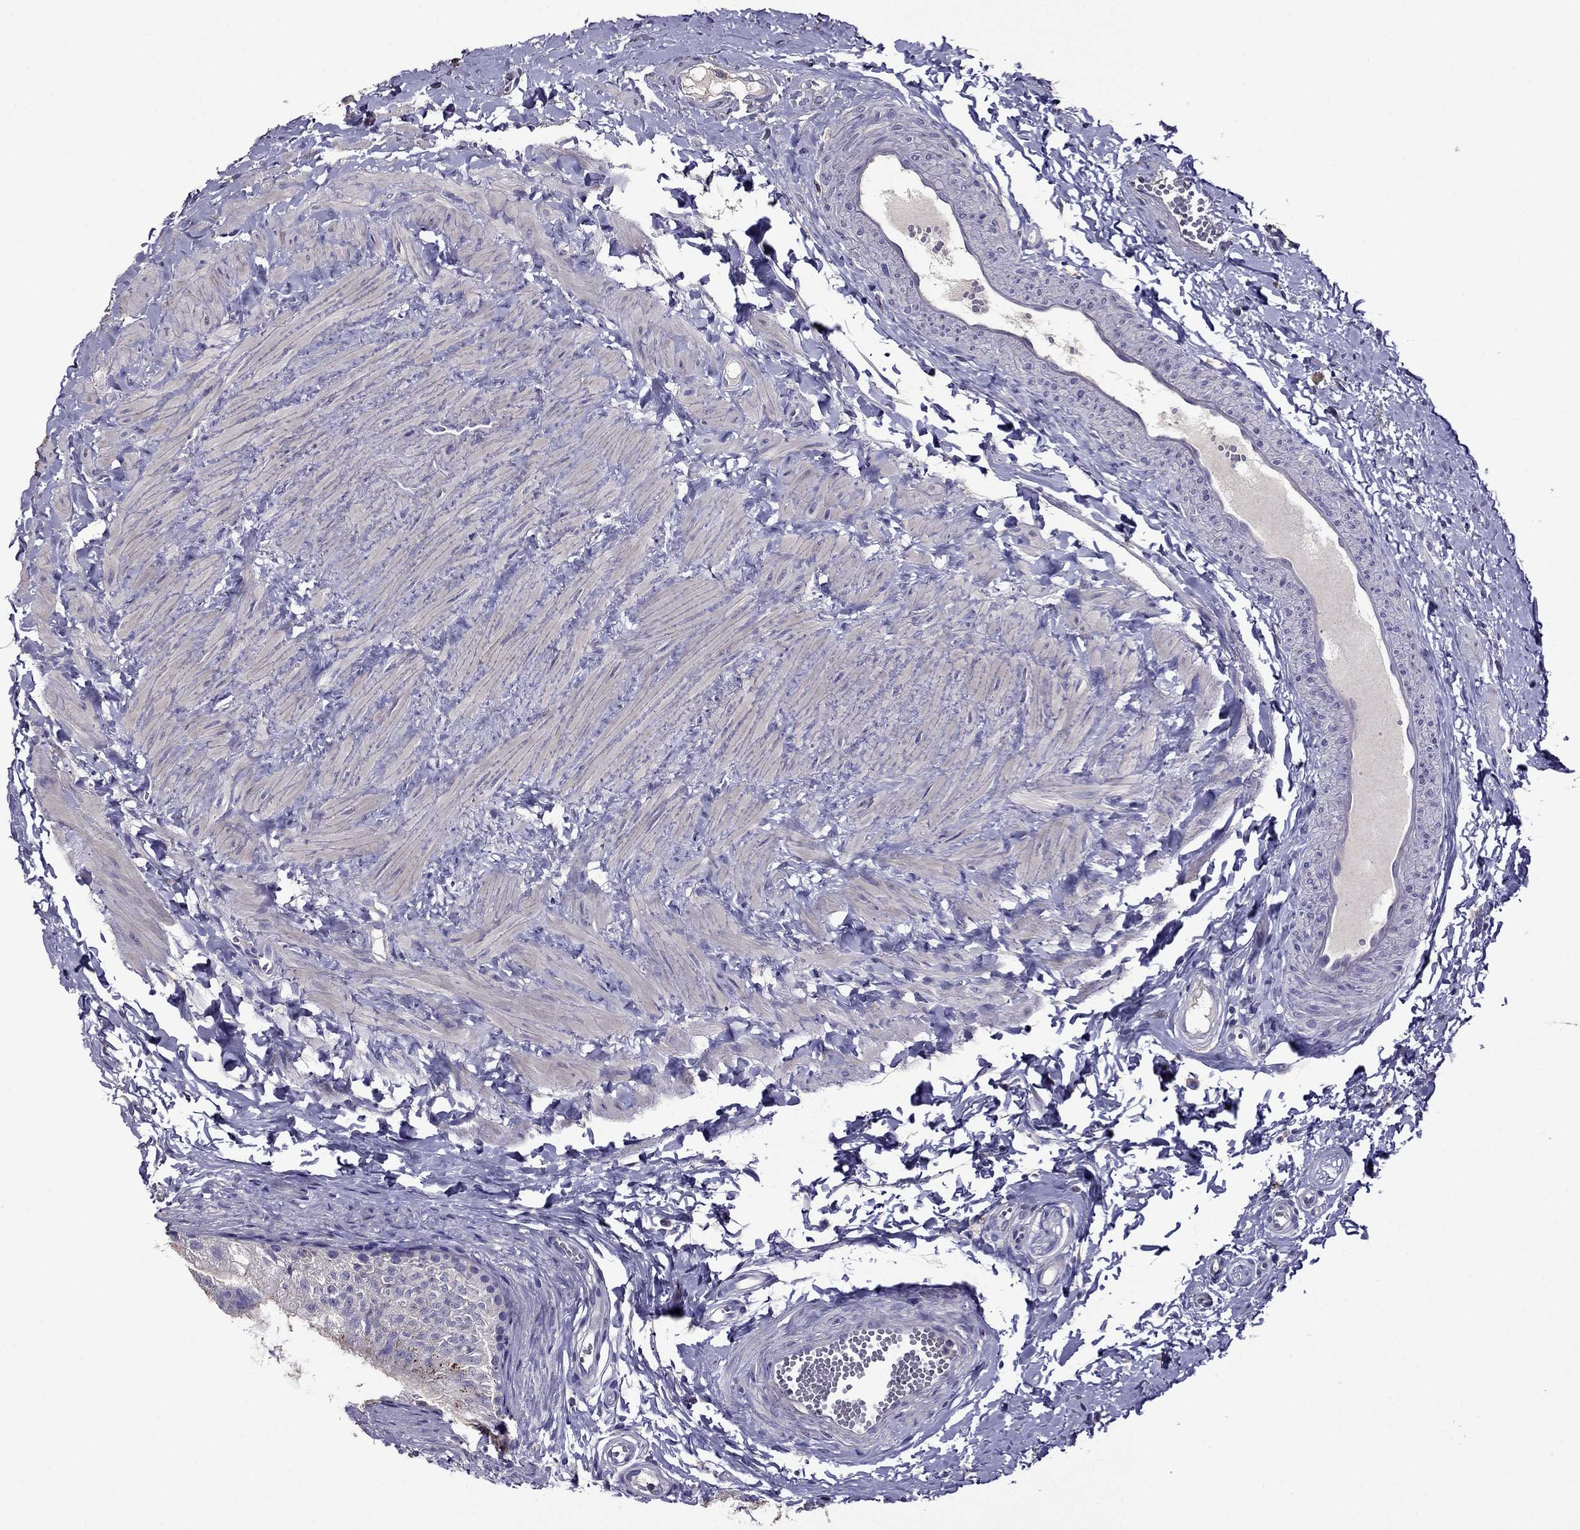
{"staining": {"intensity": "strong", "quantity": "<25%", "location": "cytoplasmic/membranous"}, "tissue": "epididymis", "cell_type": "Glandular cells", "image_type": "normal", "snomed": [{"axis": "morphology", "description": "Normal tissue, NOS"}, {"axis": "topography", "description": "Epididymis"}], "caption": "Brown immunohistochemical staining in normal human epididymis reveals strong cytoplasmic/membranous positivity in approximately <25% of glandular cells. (DAB (3,3'-diaminobenzidine) = brown stain, brightfield microscopy at high magnification).", "gene": "NKX3", "patient": {"sex": "male", "age": 22}}